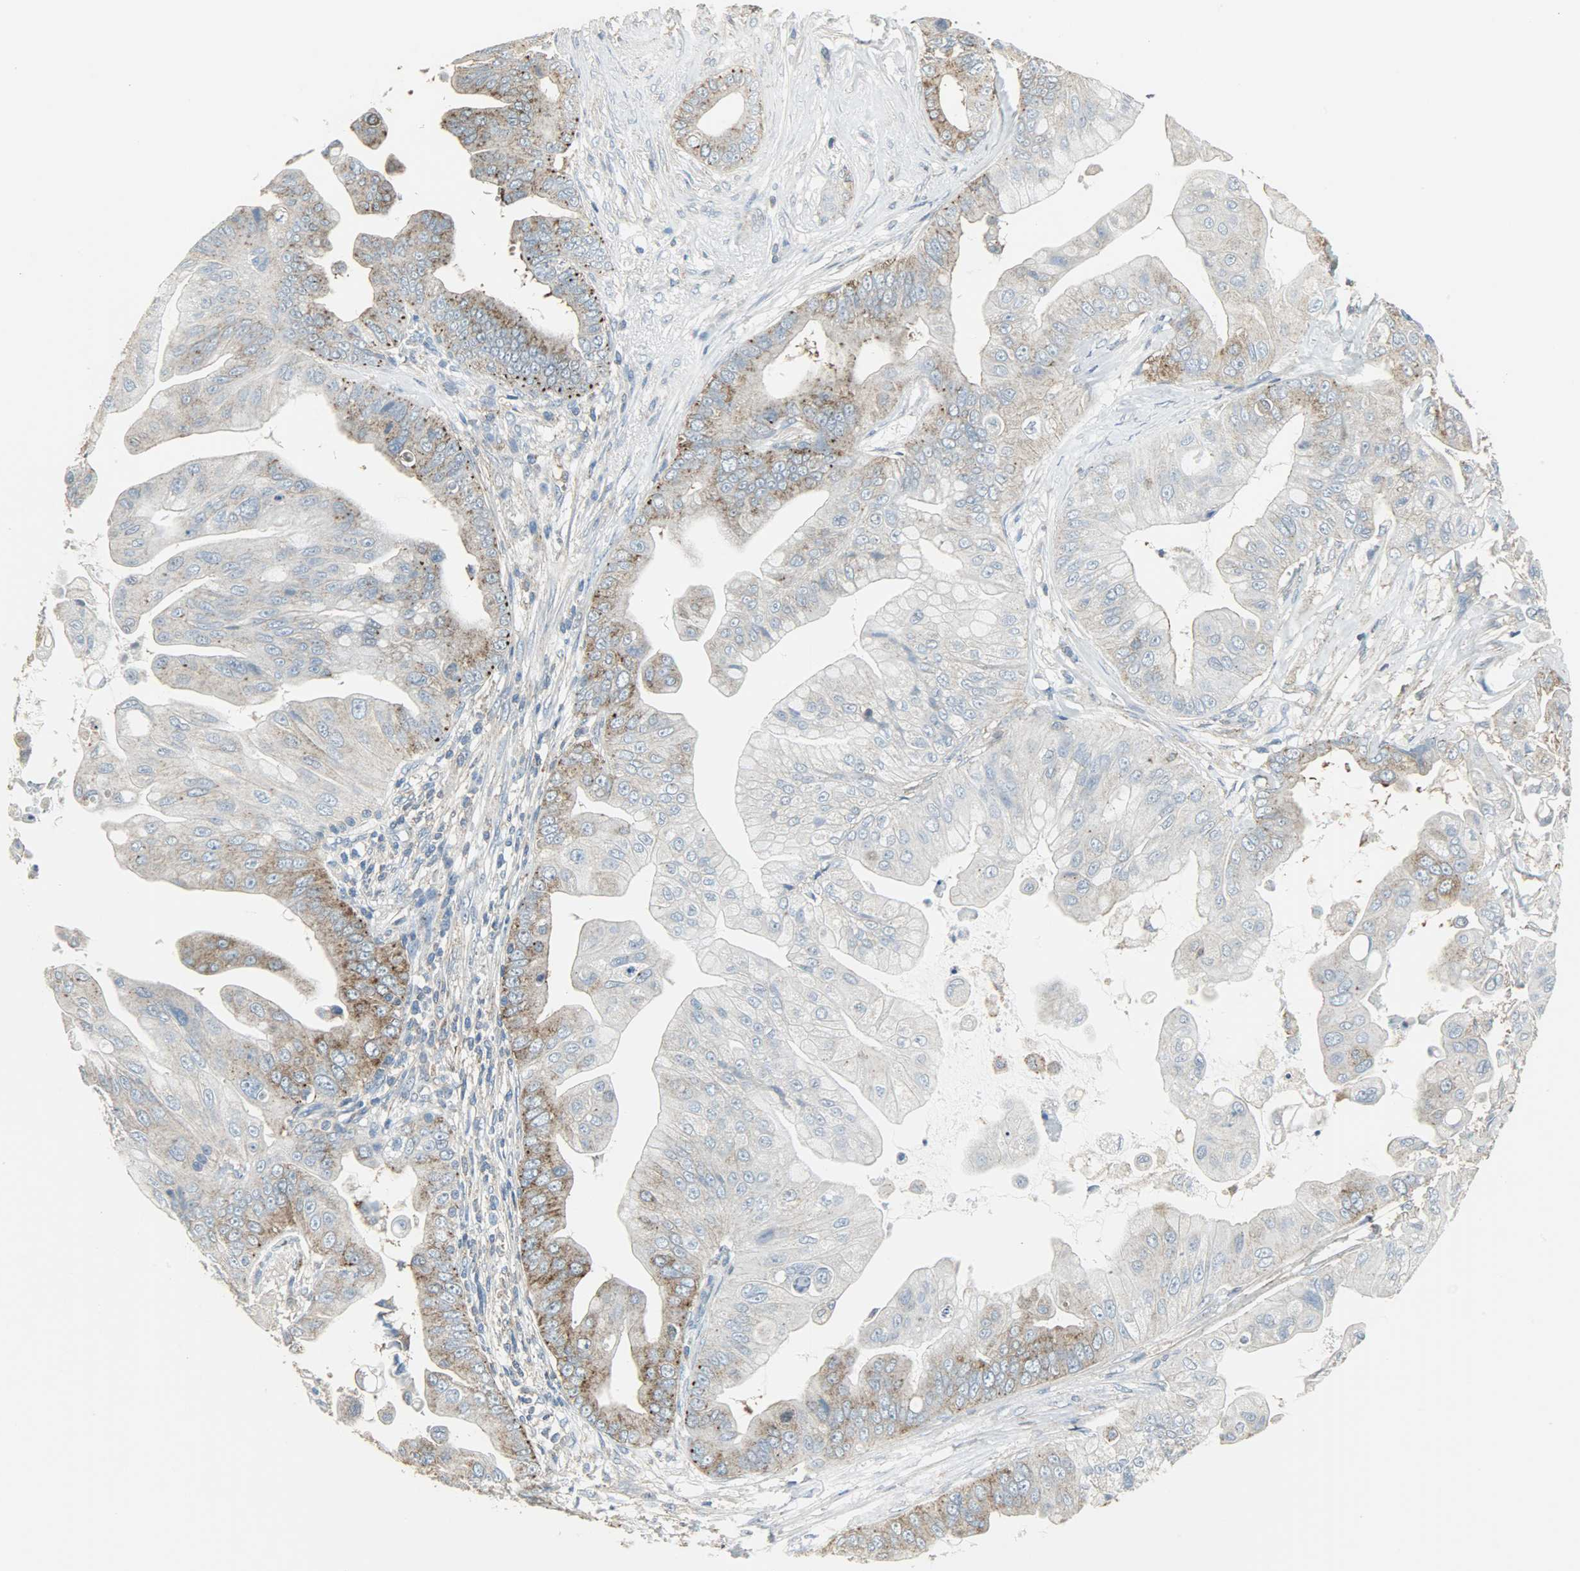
{"staining": {"intensity": "weak", "quantity": ">75%", "location": "cytoplasmic/membranous"}, "tissue": "pancreatic cancer", "cell_type": "Tumor cells", "image_type": "cancer", "snomed": [{"axis": "morphology", "description": "Adenocarcinoma, NOS"}, {"axis": "topography", "description": "Pancreas"}], "caption": "Immunohistochemical staining of pancreatic adenocarcinoma exhibits weak cytoplasmic/membranous protein staining in approximately >75% of tumor cells.", "gene": "DNAJA4", "patient": {"sex": "female", "age": 75}}